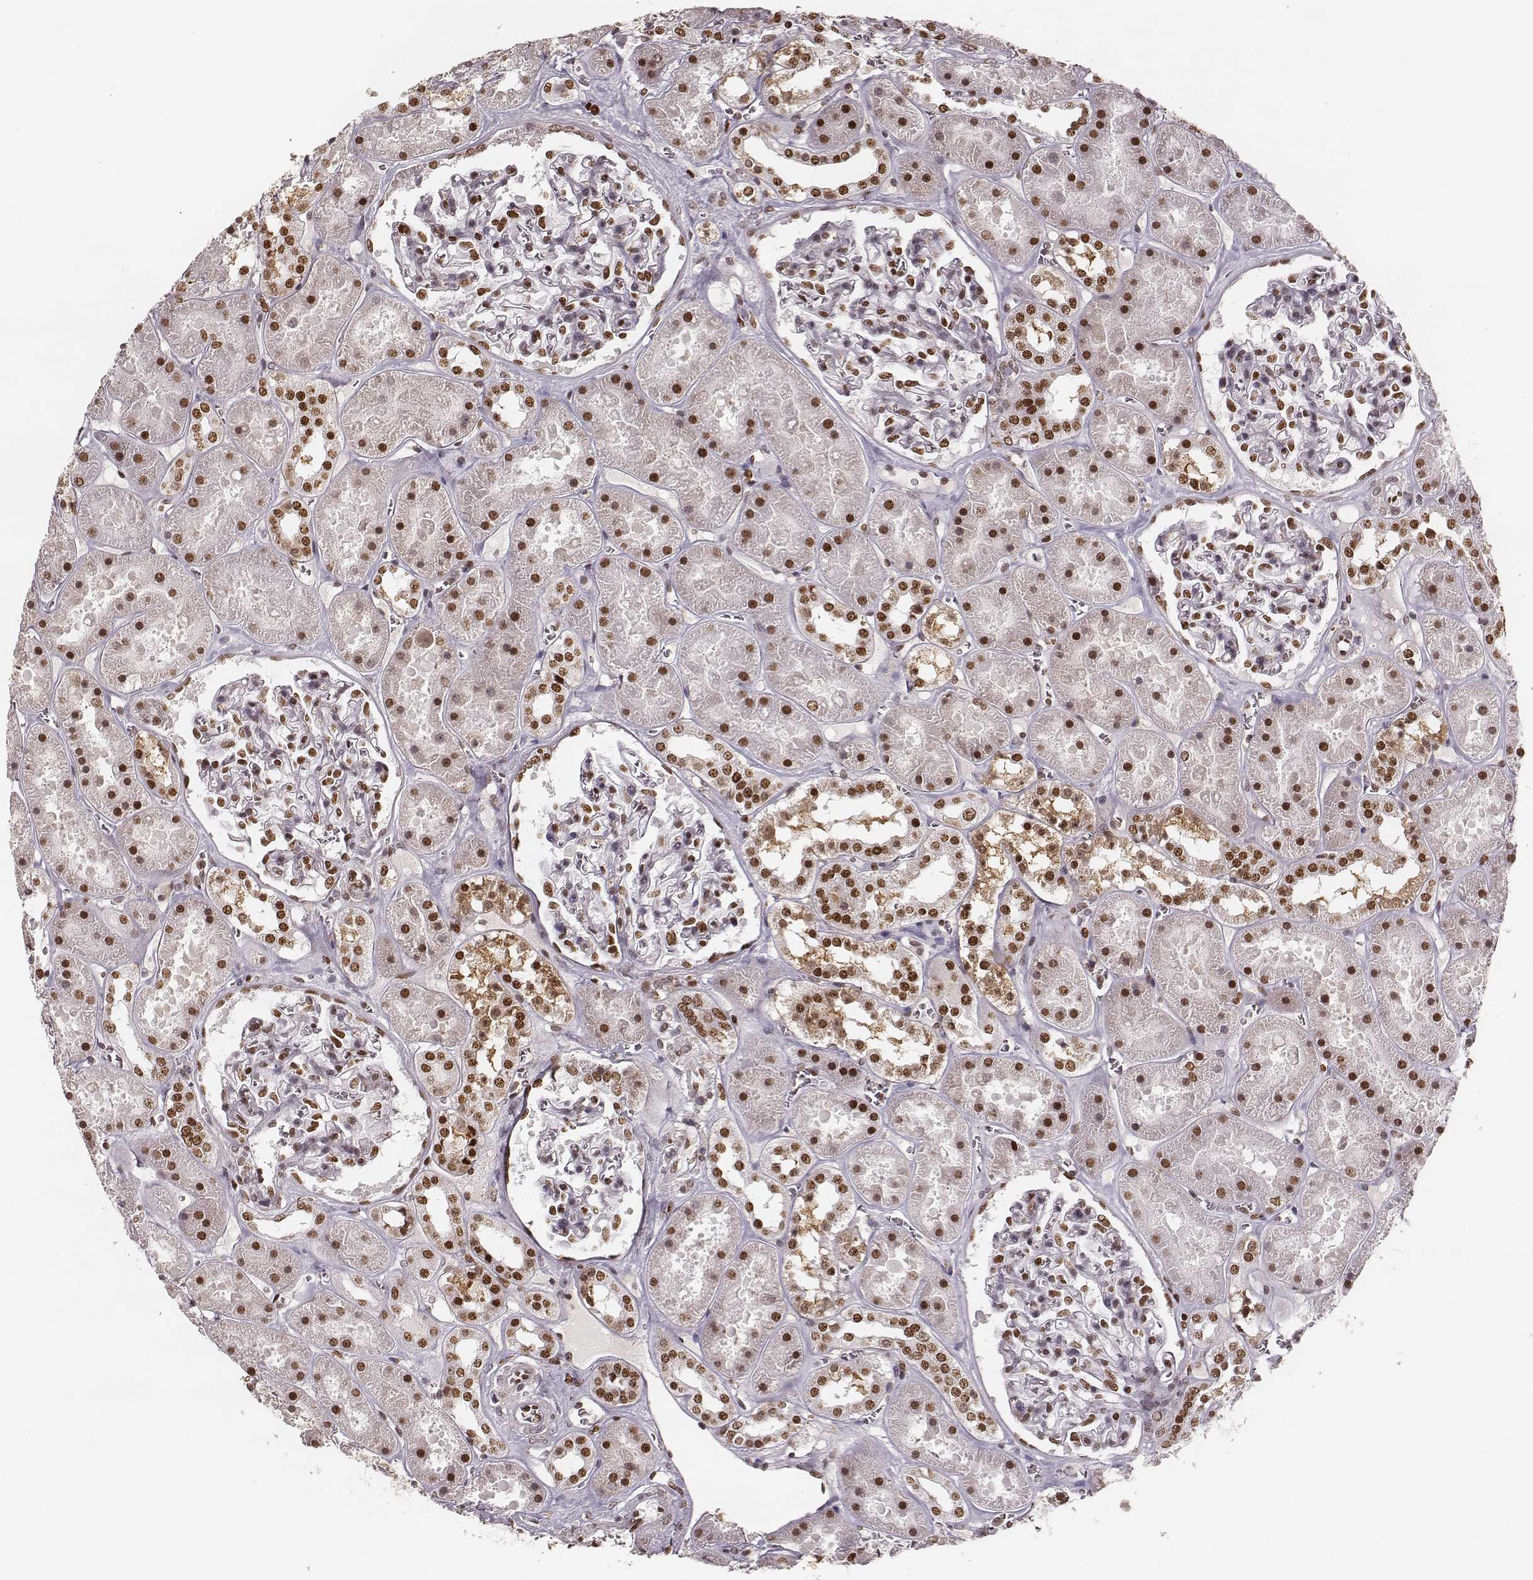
{"staining": {"intensity": "strong", "quantity": ">75%", "location": "nuclear"}, "tissue": "kidney", "cell_type": "Cells in glomeruli", "image_type": "normal", "snomed": [{"axis": "morphology", "description": "Normal tissue, NOS"}, {"axis": "topography", "description": "Kidney"}], "caption": "Immunohistochemistry (IHC) image of unremarkable human kidney stained for a protein (brown), which shows high levels of strong nuclear staining in approximately >75% of cells in glomeruli.", "gene": "PARP1", "patient": {"sex": "female", "age": 41}}